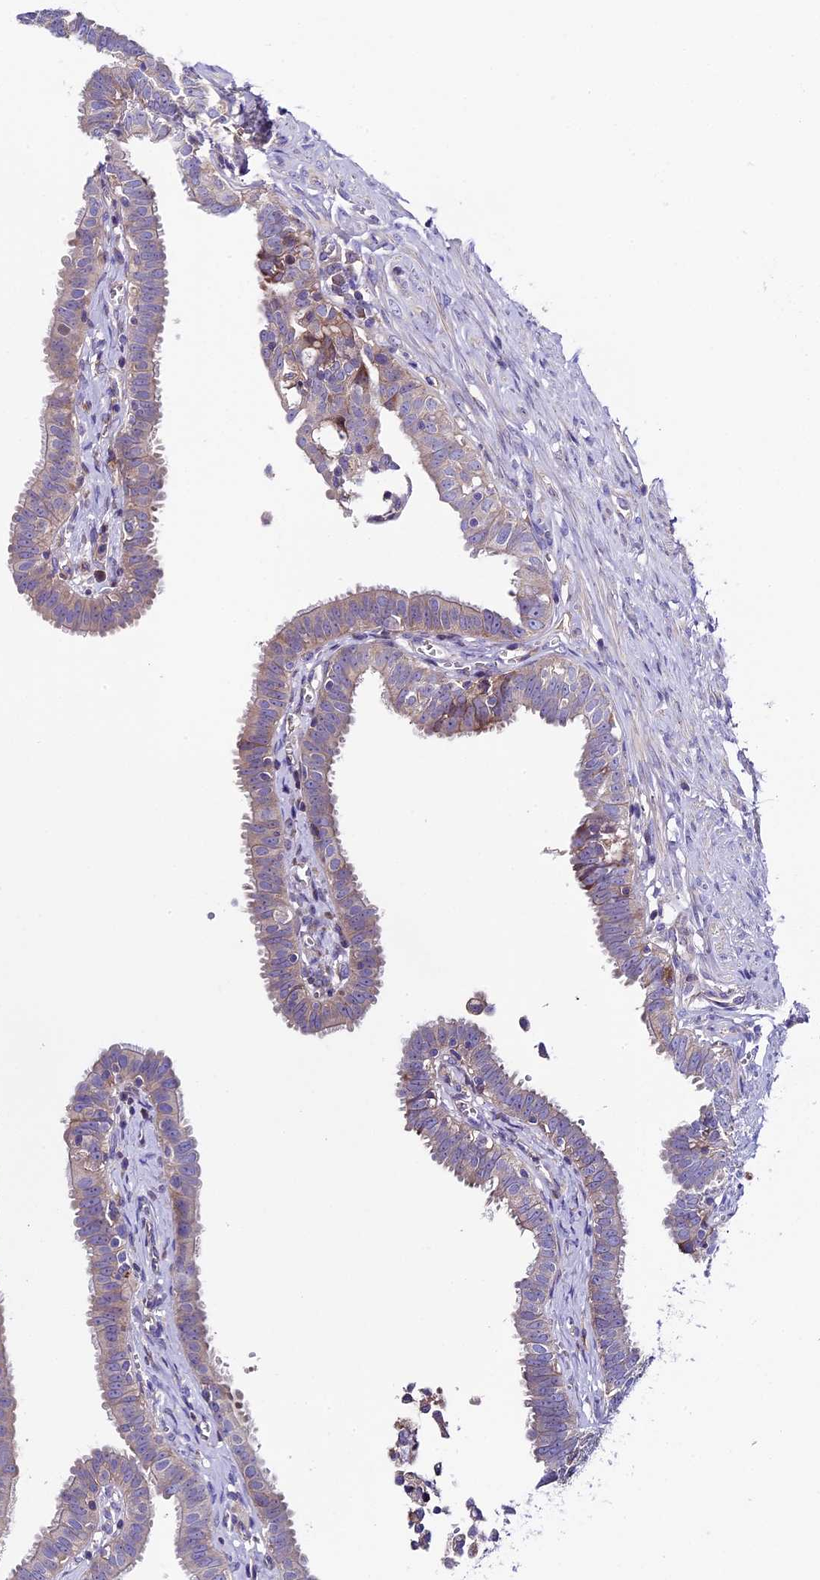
{"staining": {"intensity": "moderate", "quantity": "25%-75%", "location": "cytoplasmic/membranous"}, "tissue": "fallopian tube", "cell_type": "Glandular cells", "image_type": "normal", "snomed": [{"axis": "morphology", "description": "Normal tissue, NOS"}, {"axis": "morphology", "description": "Carcinoma, NOS"}, {"axis": "topography", "description": "Fallopian tube"}, {"axis": "topography", "description": "Ovary"}], "caption": "Moderate cytoplasmic/membranous expression is seen in approximately 25%-75% of glandular cells in benign fallopian tube. Using DAB (brown) and hematoxylin (blue) stains, captured at high magnification using brightfield microscopy.", "gene": "PIGU", "patient": {"sex": "female", "age": 59}}